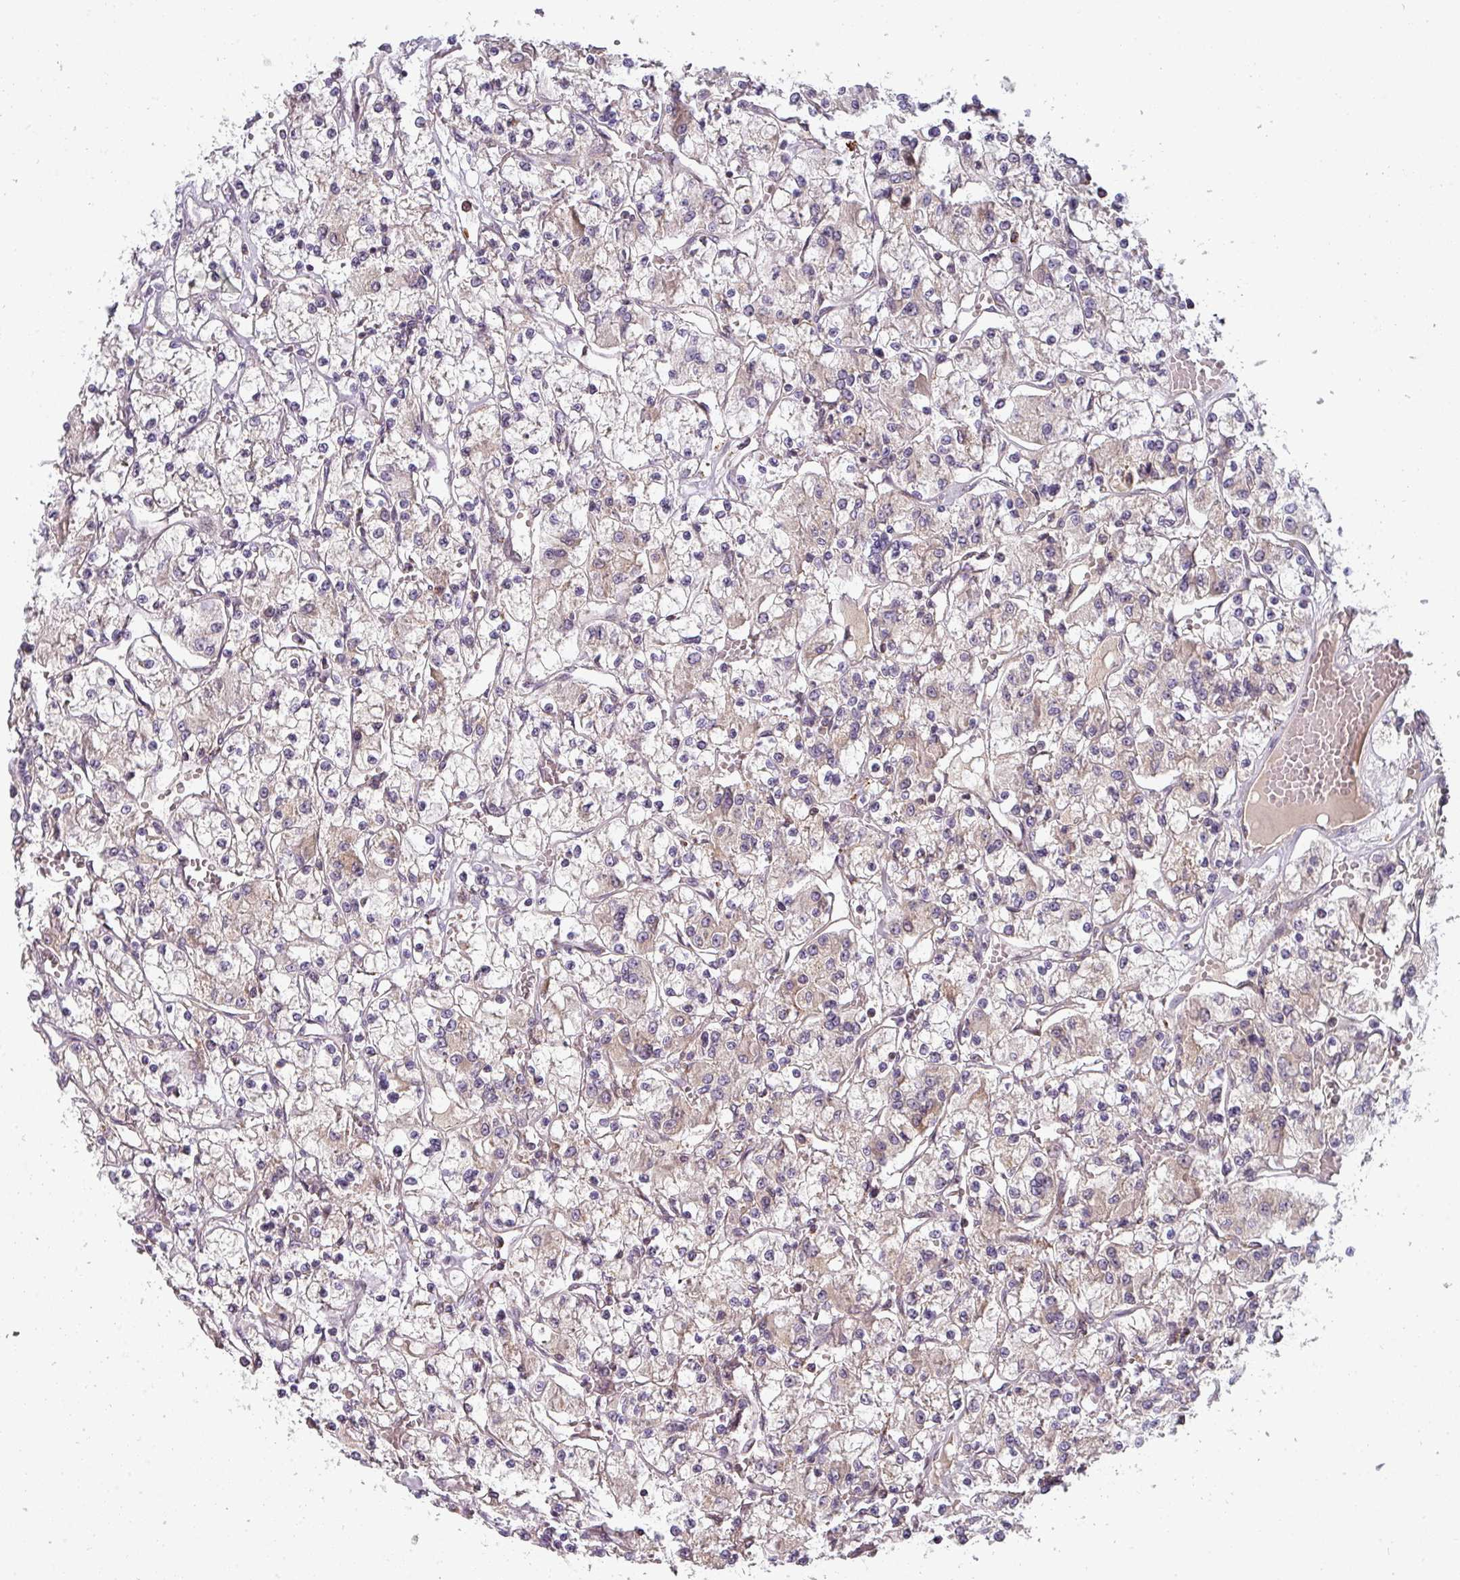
{"staining": {"intensity": "weak", "quantity": "<25%", "location": "cytoplasmic/membranous"}, "tissue": "renal cancer", "cell_type": "Tumor cells", "image_type": "cancer", "snomed": [{"axis": "morphology", "description": "Adenocarcinoma, NOS"}, {"axis": "topography", "description": "Kidney"}], "caption": "Tumor cells are negative for brown protein staining in renal adenocarcinoma.", "gene": "MRPS16", "patient": {"sex": "female", "age": 59}}